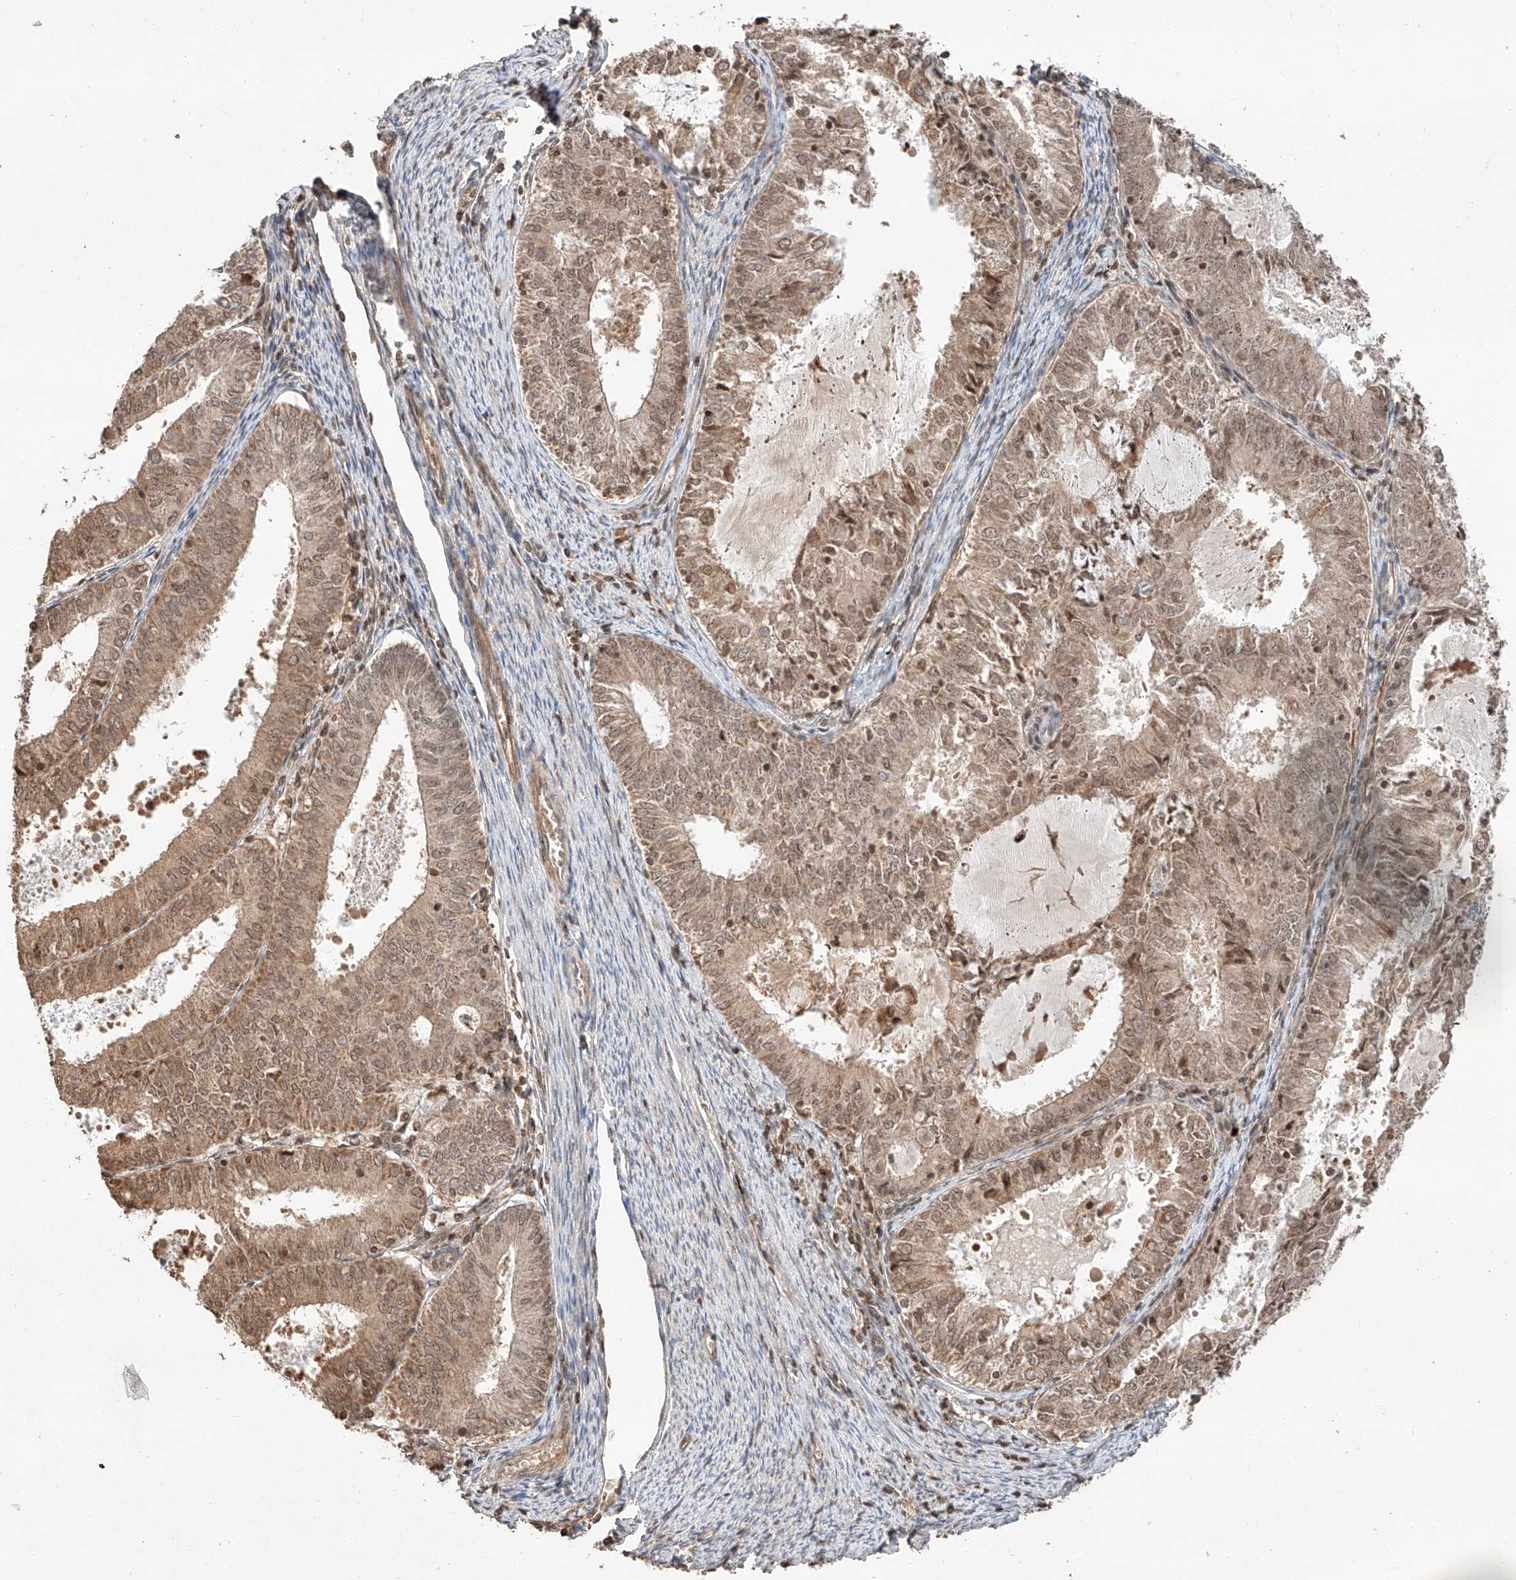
{"staining": {"intensity": "moderate", "quantity": ">75%", "location": "cytoplasmic/membranous,nuclear"}, "tissue": "endometrial cancer", "cell_type": "Tumor cells", "image_type": "cancer", "snomed": [{"axis": "morphology", "description": "Adenocarcinoma, NOS"}, {"axis": "topography", "description": "Endometrium"}], "caption": "The immunohistochemical stain highlights moderate cytoplasmic/membranous and nuclear positivity in tumor cells of adenocarcinoma (endometrial) tissue.", "gene": "ARHGAP33", "patient": {"sex": "female", "age": 57}}